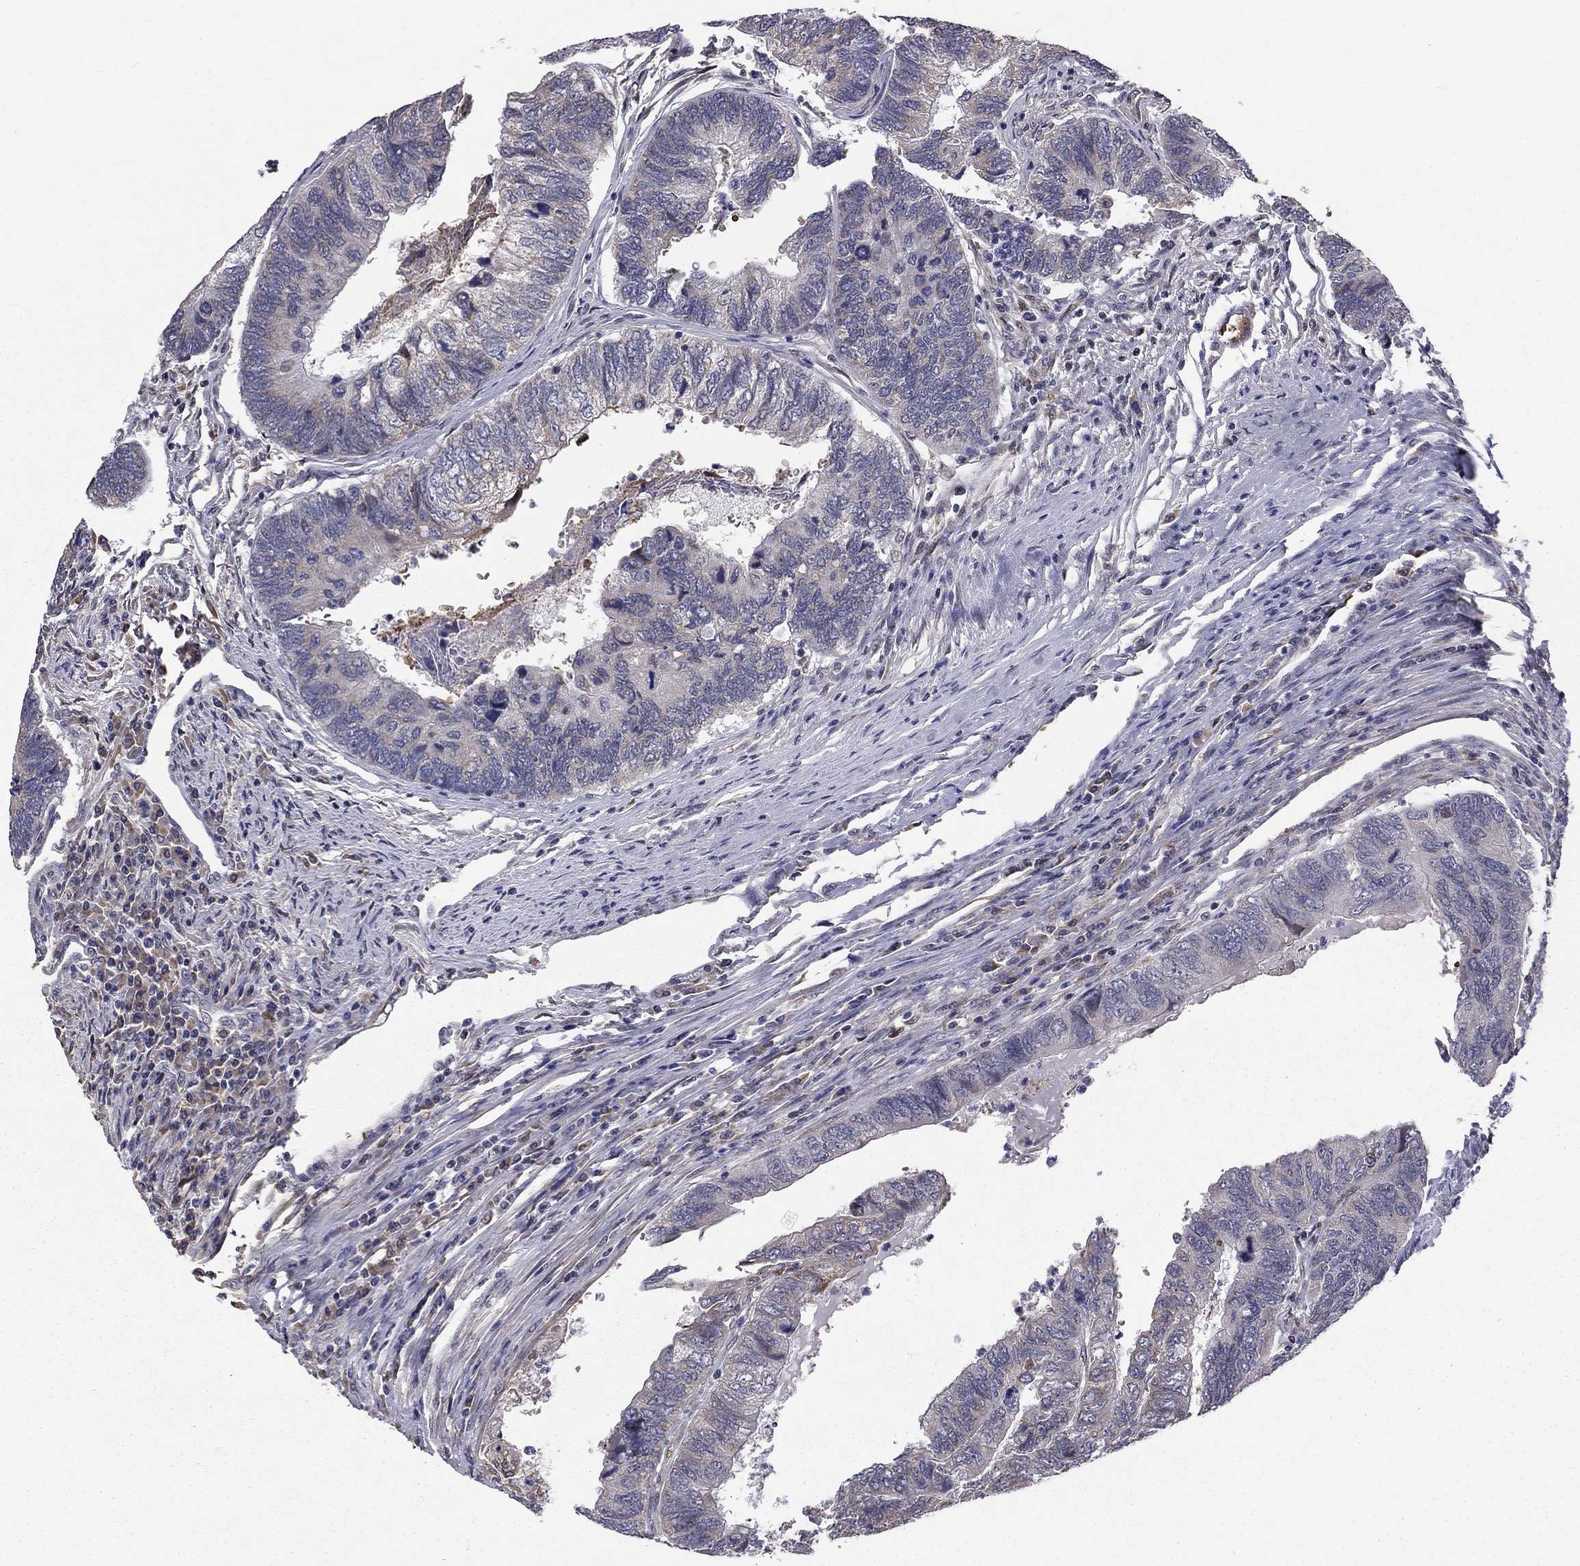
{"staining": {"intensity": "negative", "quantity": "none", "location": "none"}, "tissue": "colorectal cancer", "cell_type": "Tumor cells", "image_type": "cancer", "snomed": [{"axis": "morphology", "description": "Adenocarcinoma, NOS"}, {"axis": "topography", "description": "Colon"}], "caption": "Tumor cells are negative for brown protein staining in colorectal cancer. (IHC, brightfield microscopy, high magnification).", "gene": "HSPB2", "patient": {"sex": "female", "age": 67}}